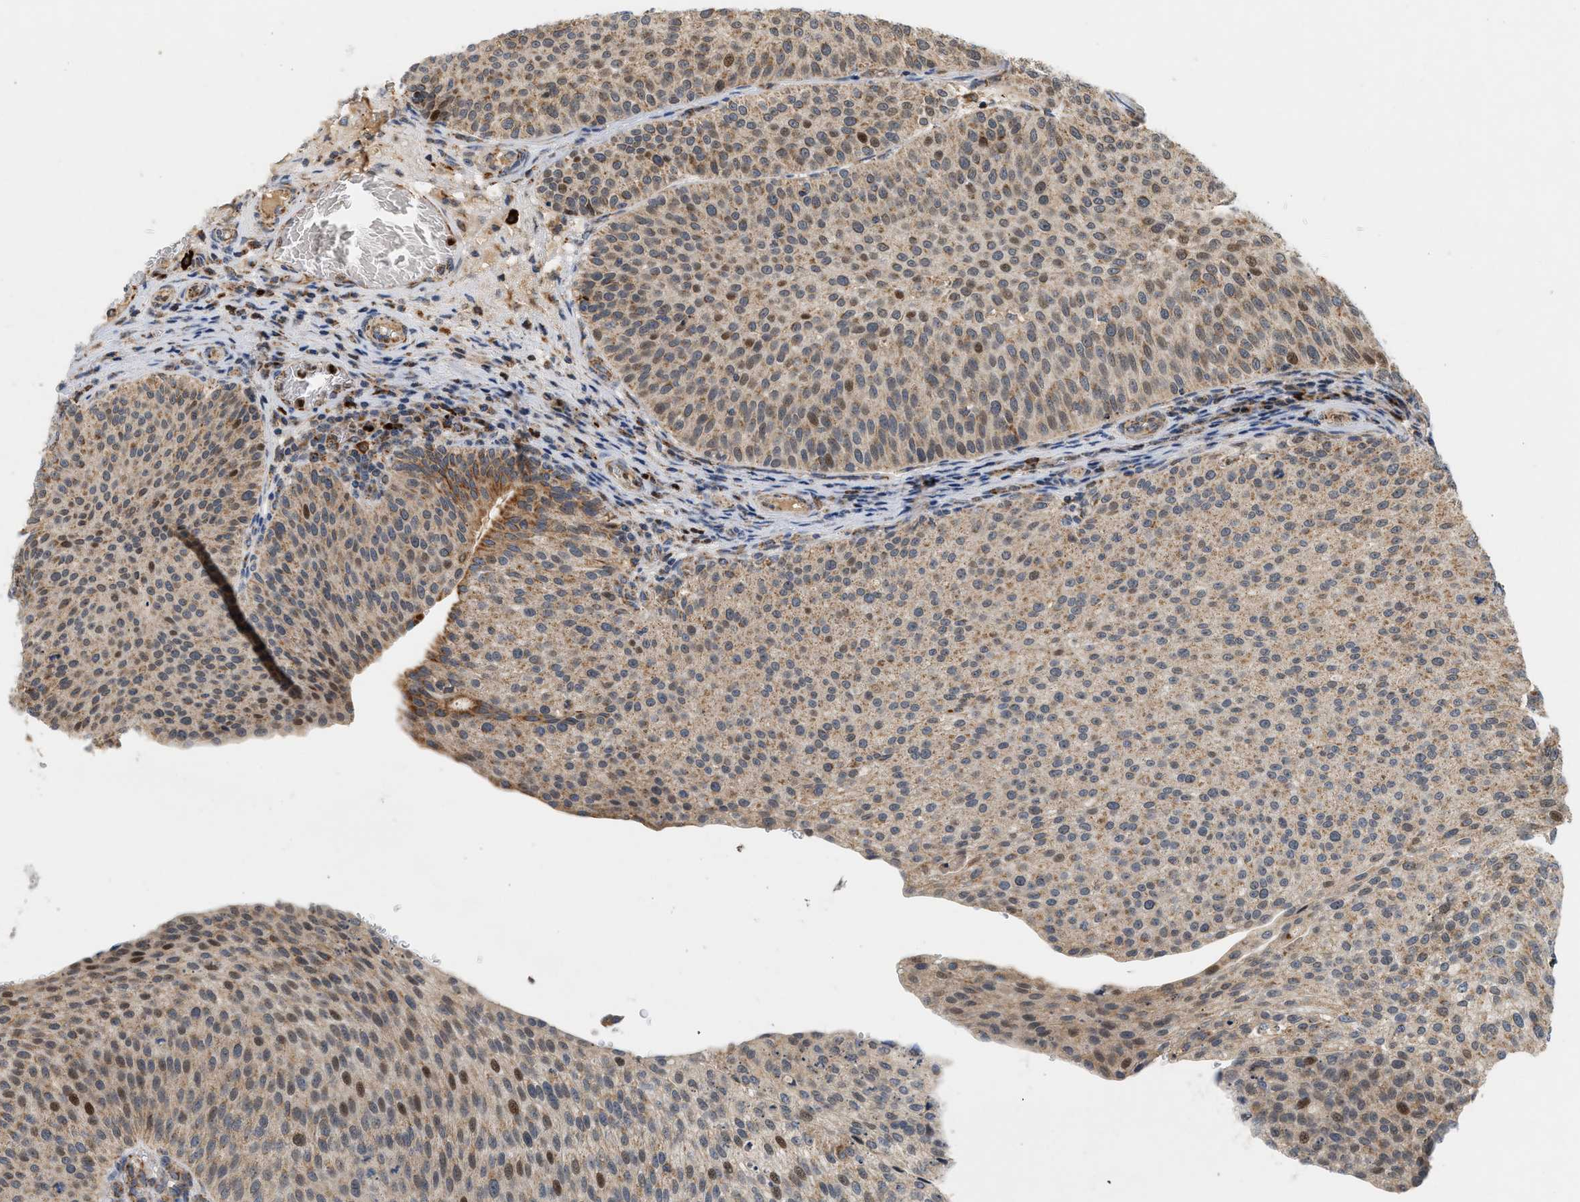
{"staining": {"intensity": "moderate", "quantity": "25%-75%", "location": "cytoplasmic/membranous,nuclear"}, "tissue": "urothelial cancer", "cell_type": "Tumor cells", "image_type": "cancer", "snomed": [{"axis": "morphology", "description": "Urothelial carcinoma, Low grade"}, {"axis": "topography", "description": "Smooth muscle"}, {"axis": "topography", "description": "Urinary bladder"}], "caption": "Moderate cytoplasmic/membranous and nuclear positivity for a protein is present in approximately 25%-75% of tumor cells of urothelial cancer using immunohistochemistry.", "gene": "MCU", "patient": {"sex": "male", "age": 60}}